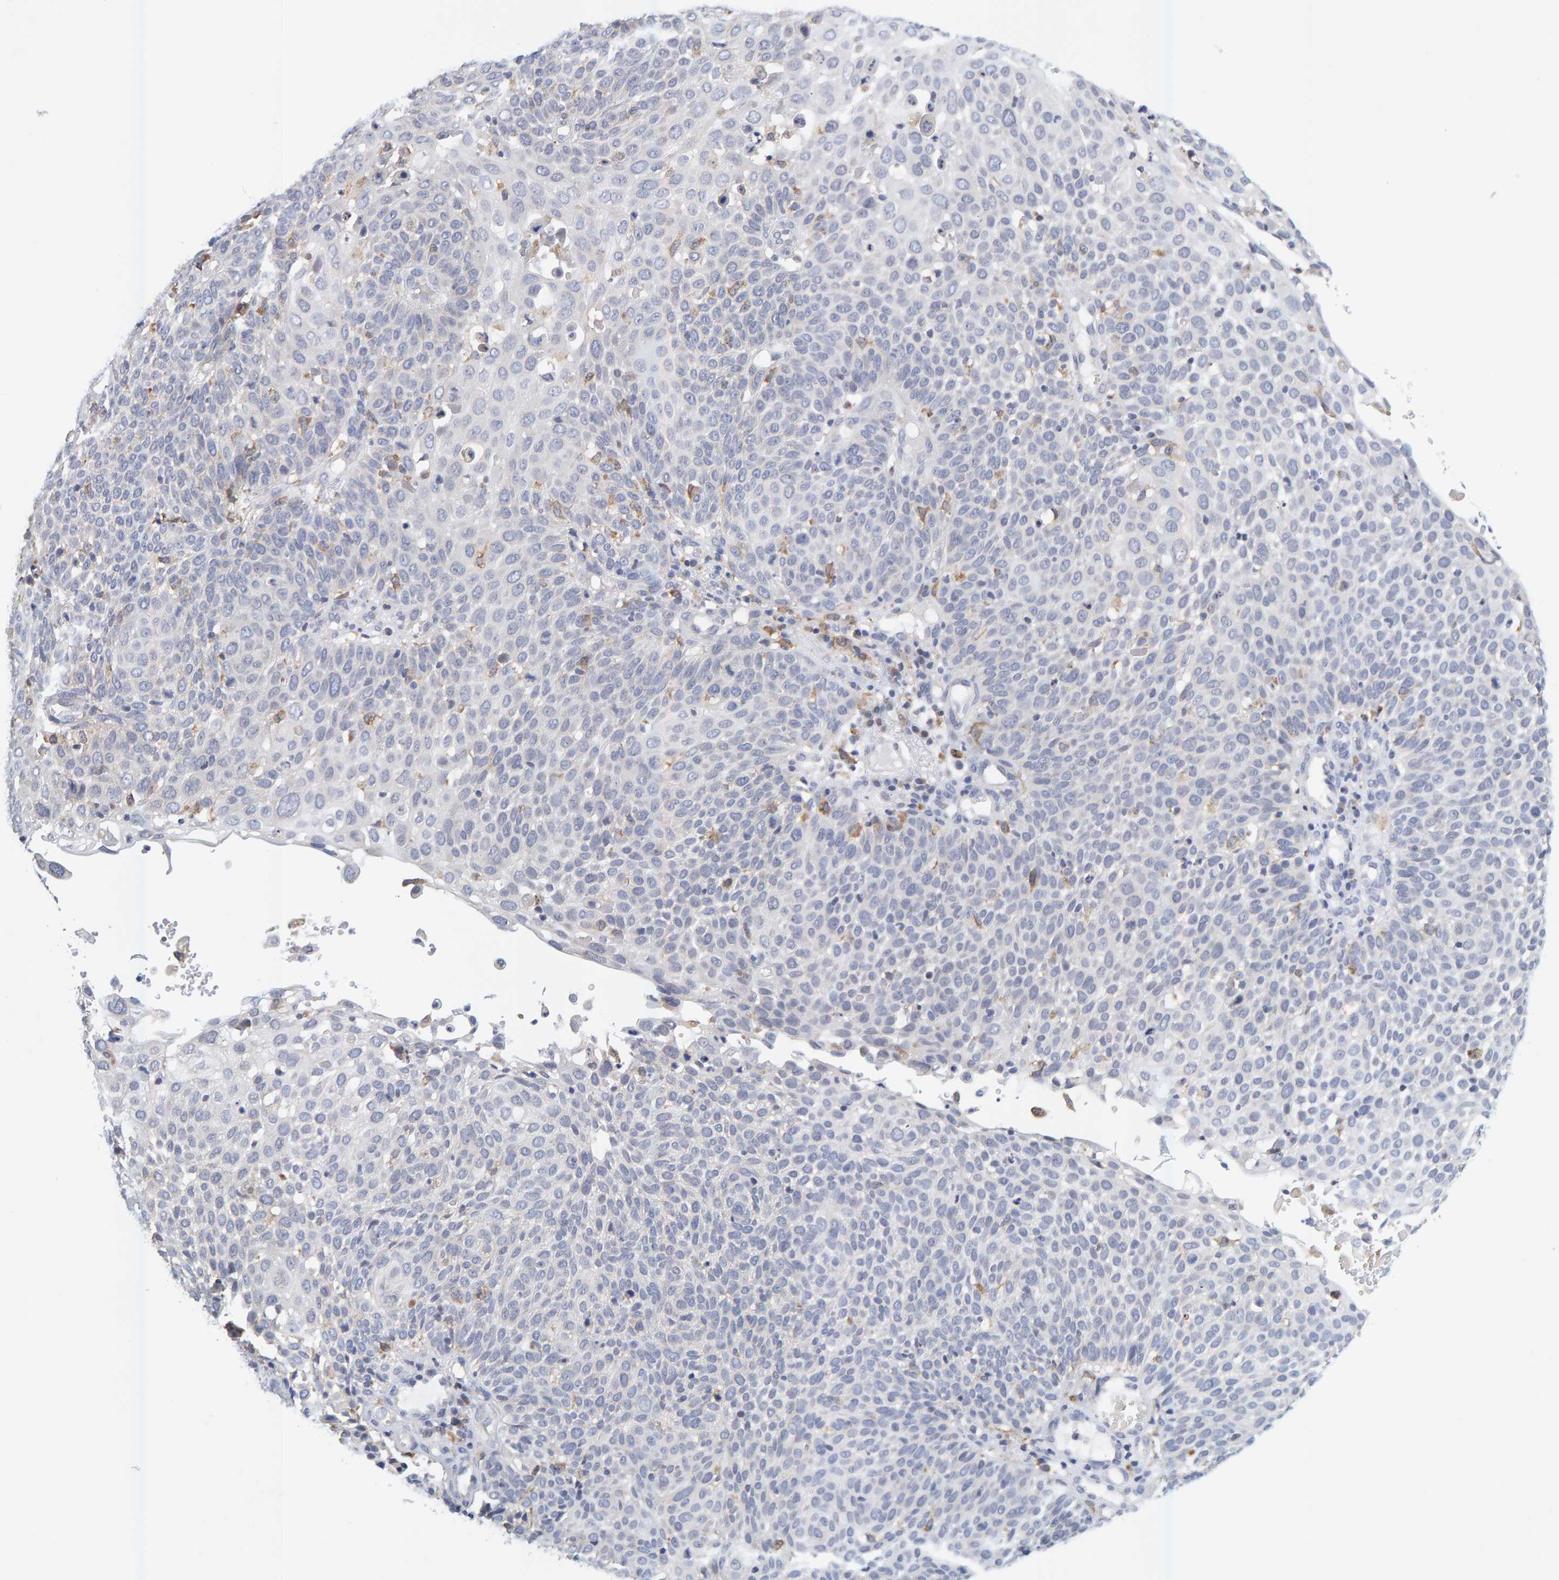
{"staining": {"intensity": "negative", "quantity": "none", "location": "none"}, "tissue": "cervical cancer", "cell_type": "Tumor cells", "image_type": "cancer", "snomed": [{"axis": "morphology", "description": "Squamous cell carcinoma, NOS"}, {"axis": "topography", "description": "Cervix"}], "caption": "An image of human cervical squamous cell carcinoma is negative for staining in tumor cells.", "gene": "SGPL1", "patient": {"sex": "female", "age": 74}}